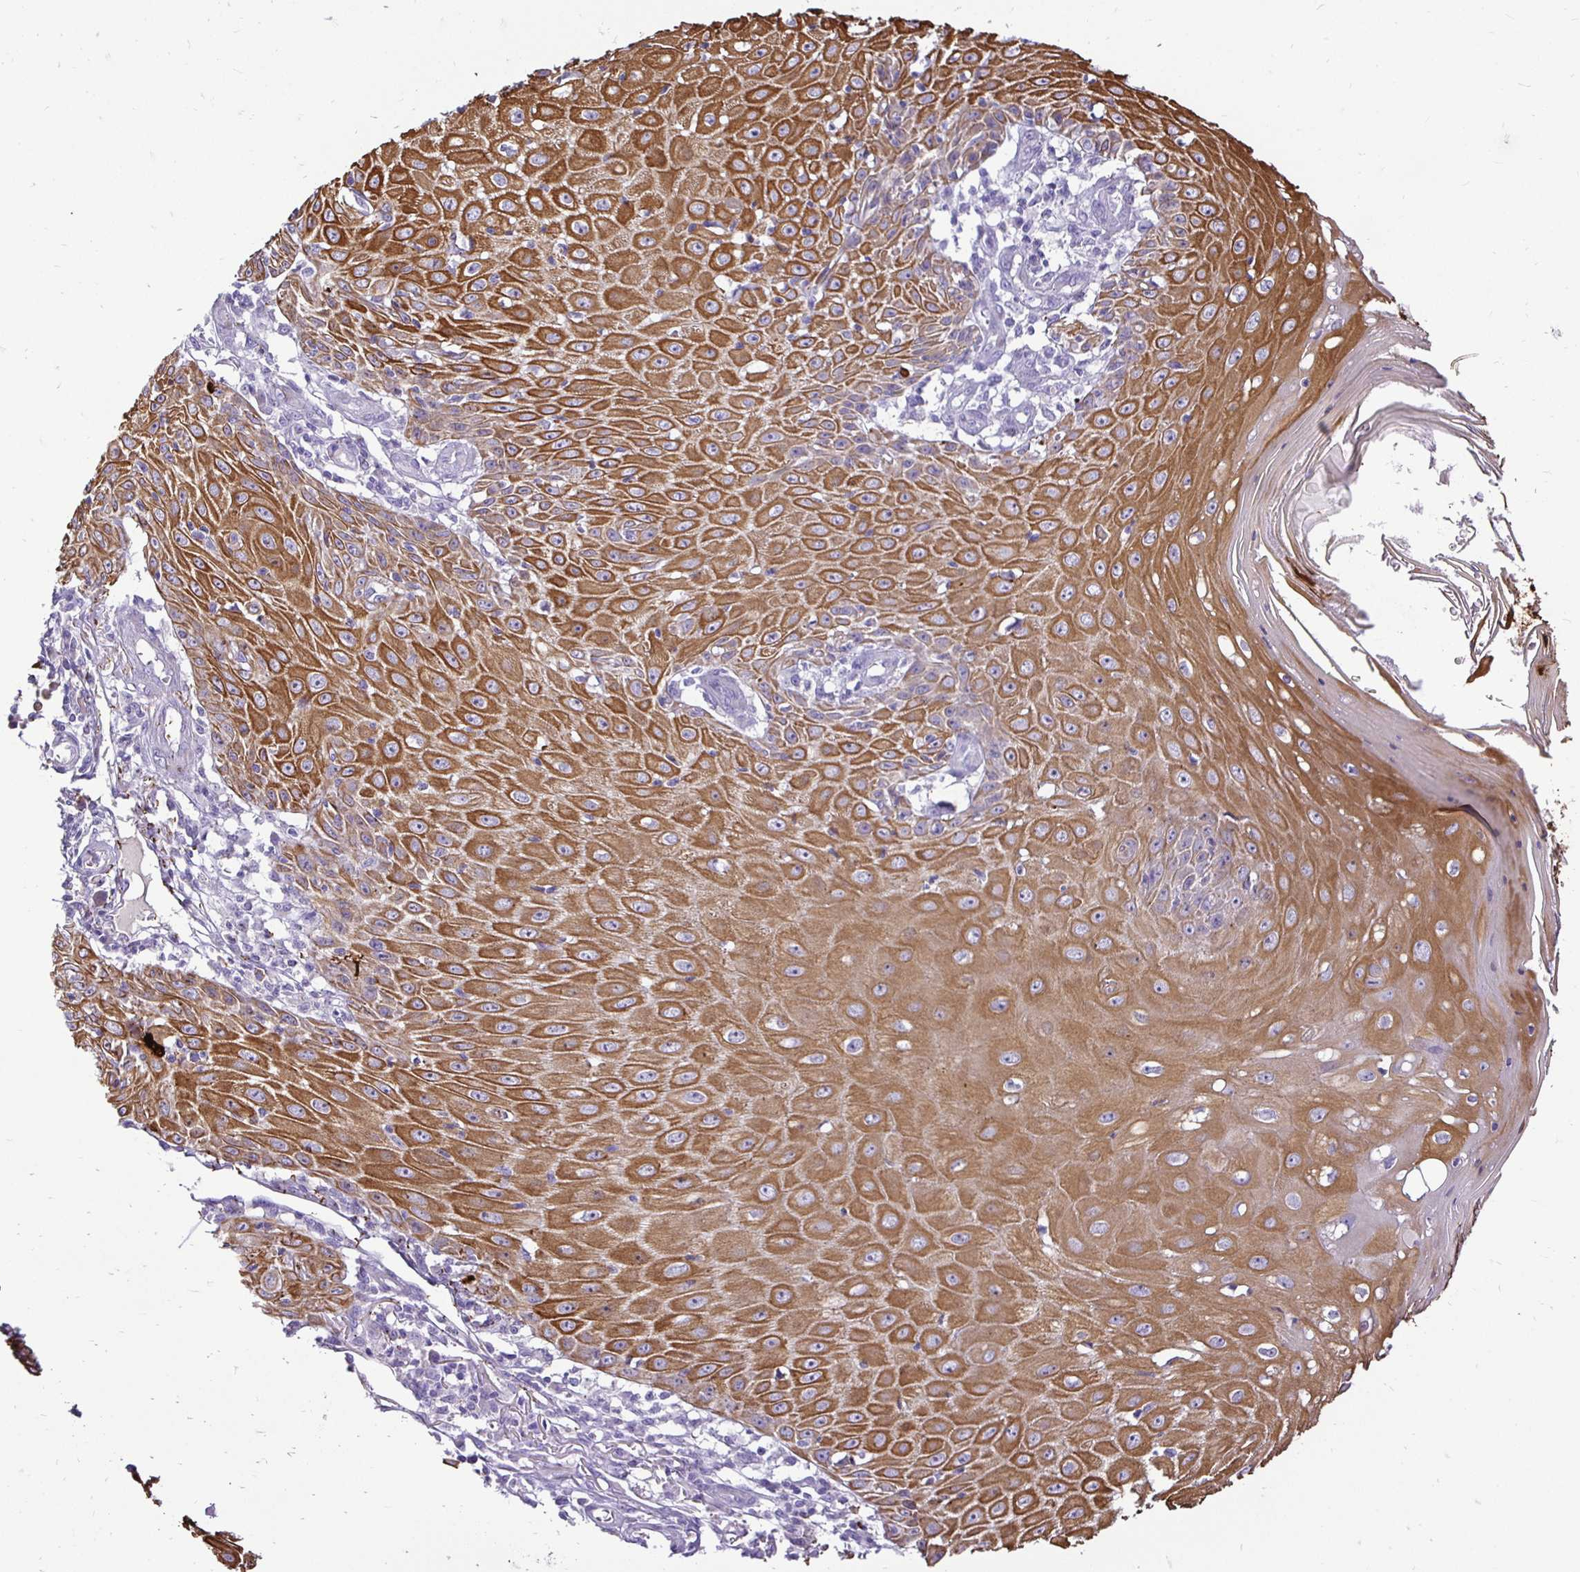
{"staining": {"intensity": "strong", "quantity": ">75%", "location": "cytoplasmic/membranous"}, "tissue": "skin cancer", "cell_type": "Tumor cells", "image_type": "cancer", "snomed": [{"axis": "morphology", "description": "Squamous cell carcinoma, NOS"}, {"axis": "topography", "description": "Skin"}], "caption": "Skin cancer (squamous cell carcinoma) tissue demonstrates strong cytoplasmic/membranous staining in about >75% of tumor cells", "gene": "TAF1D", "patient": {"sex": "female", "age": 73}}